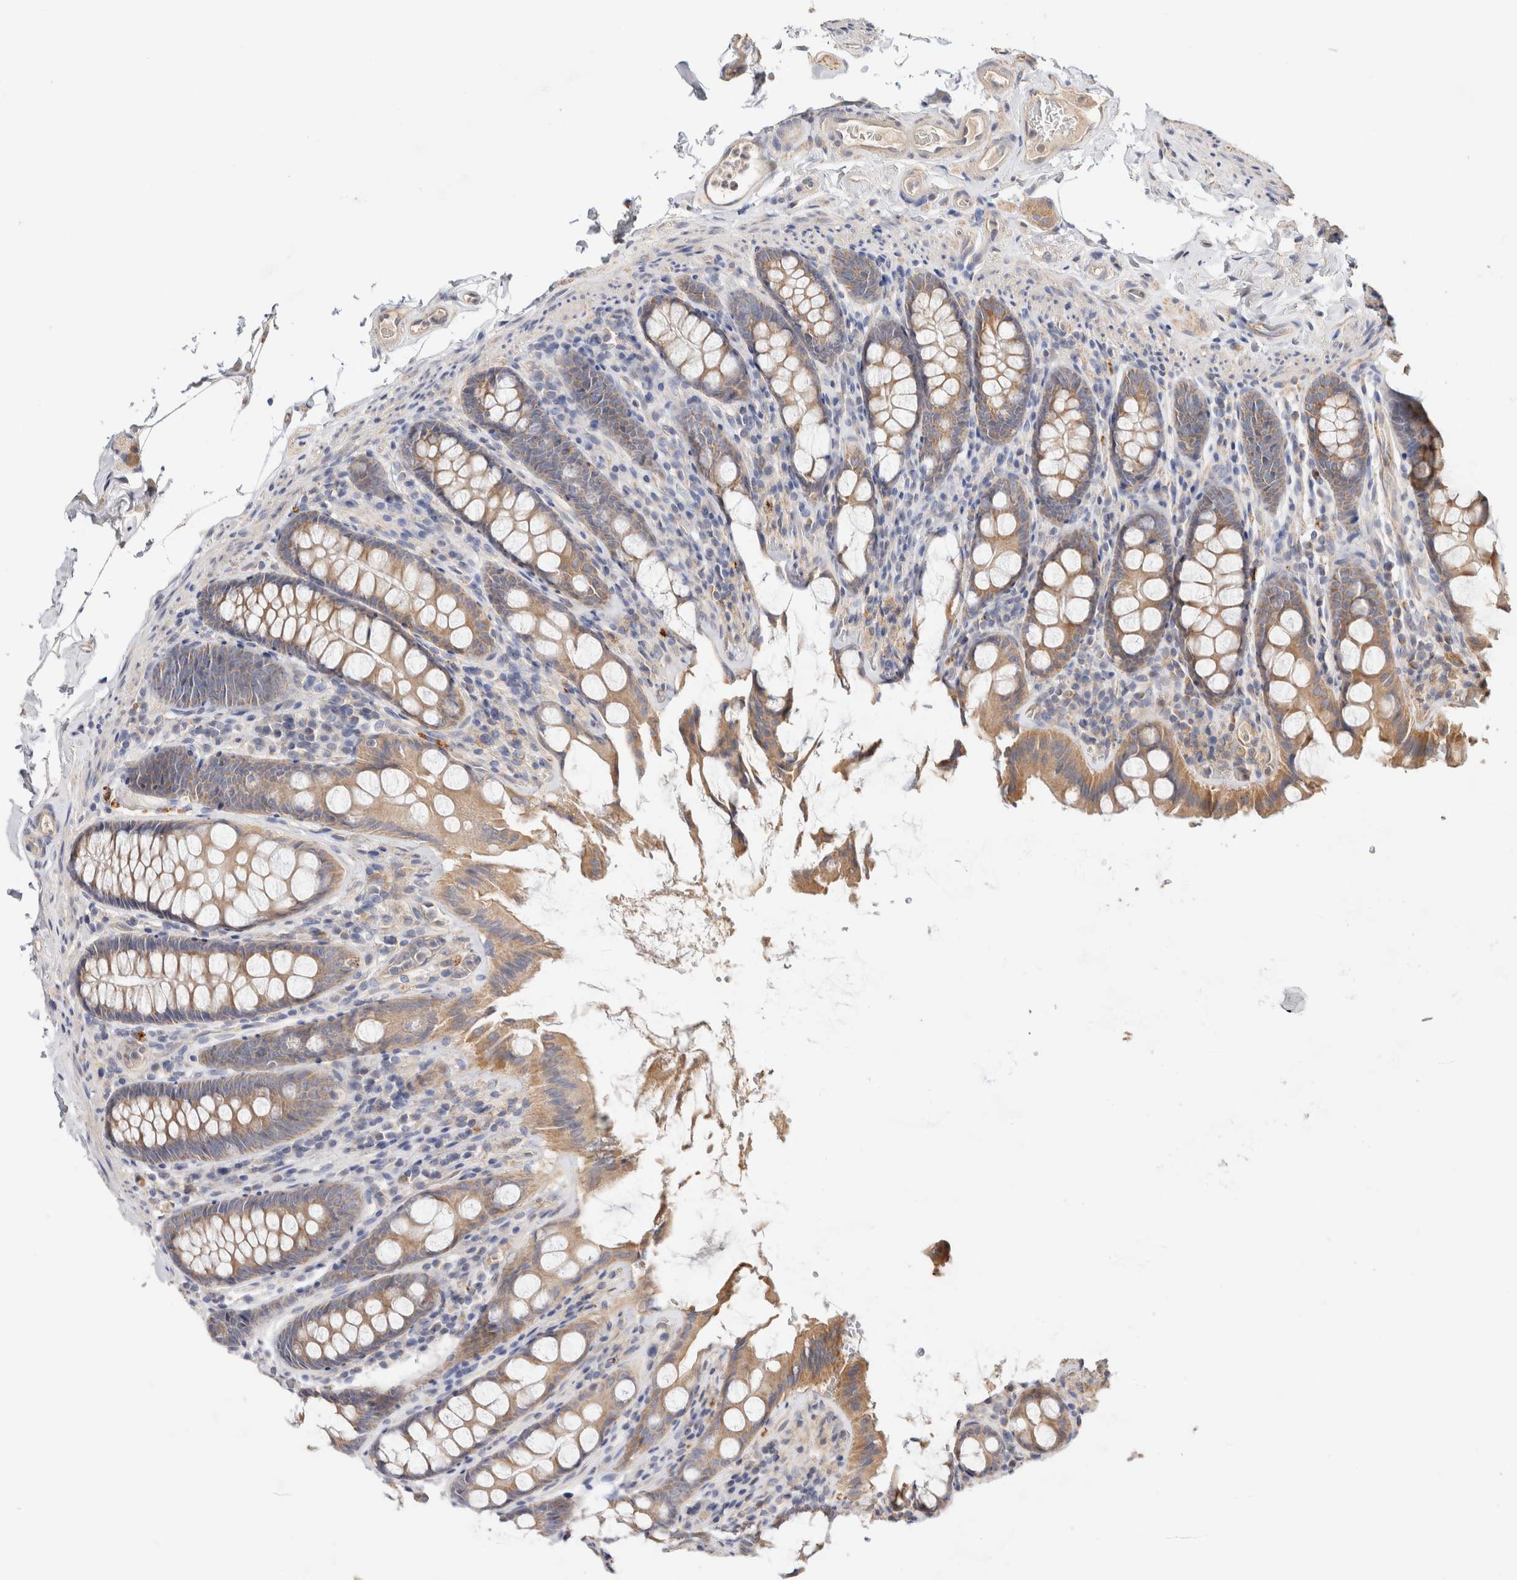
{"staining": {"intensity": "moderate", "quantity": ">75%", "location": "cytoplasmic/membranous"}, "tissue": "colon", "cell_type": "Endothelial cells", "image_type": "normal", "snomed": [{"axis": "morphology", "description": "Normal tissue, NOS"}, {"axis": "topography", "description": "Colon"}, {"axis": "topography", "description": "Peripheral nerve tissue"}], "caption": "Moderate cytoplasmic/membranous expression is identified in about >75% of endothelial cells in normal colon. (DAB = brown stain, brightfield microscopy at high magnification).", "gene": "B3GNTL1", "patient": {"sex": "female", "age": 61}}